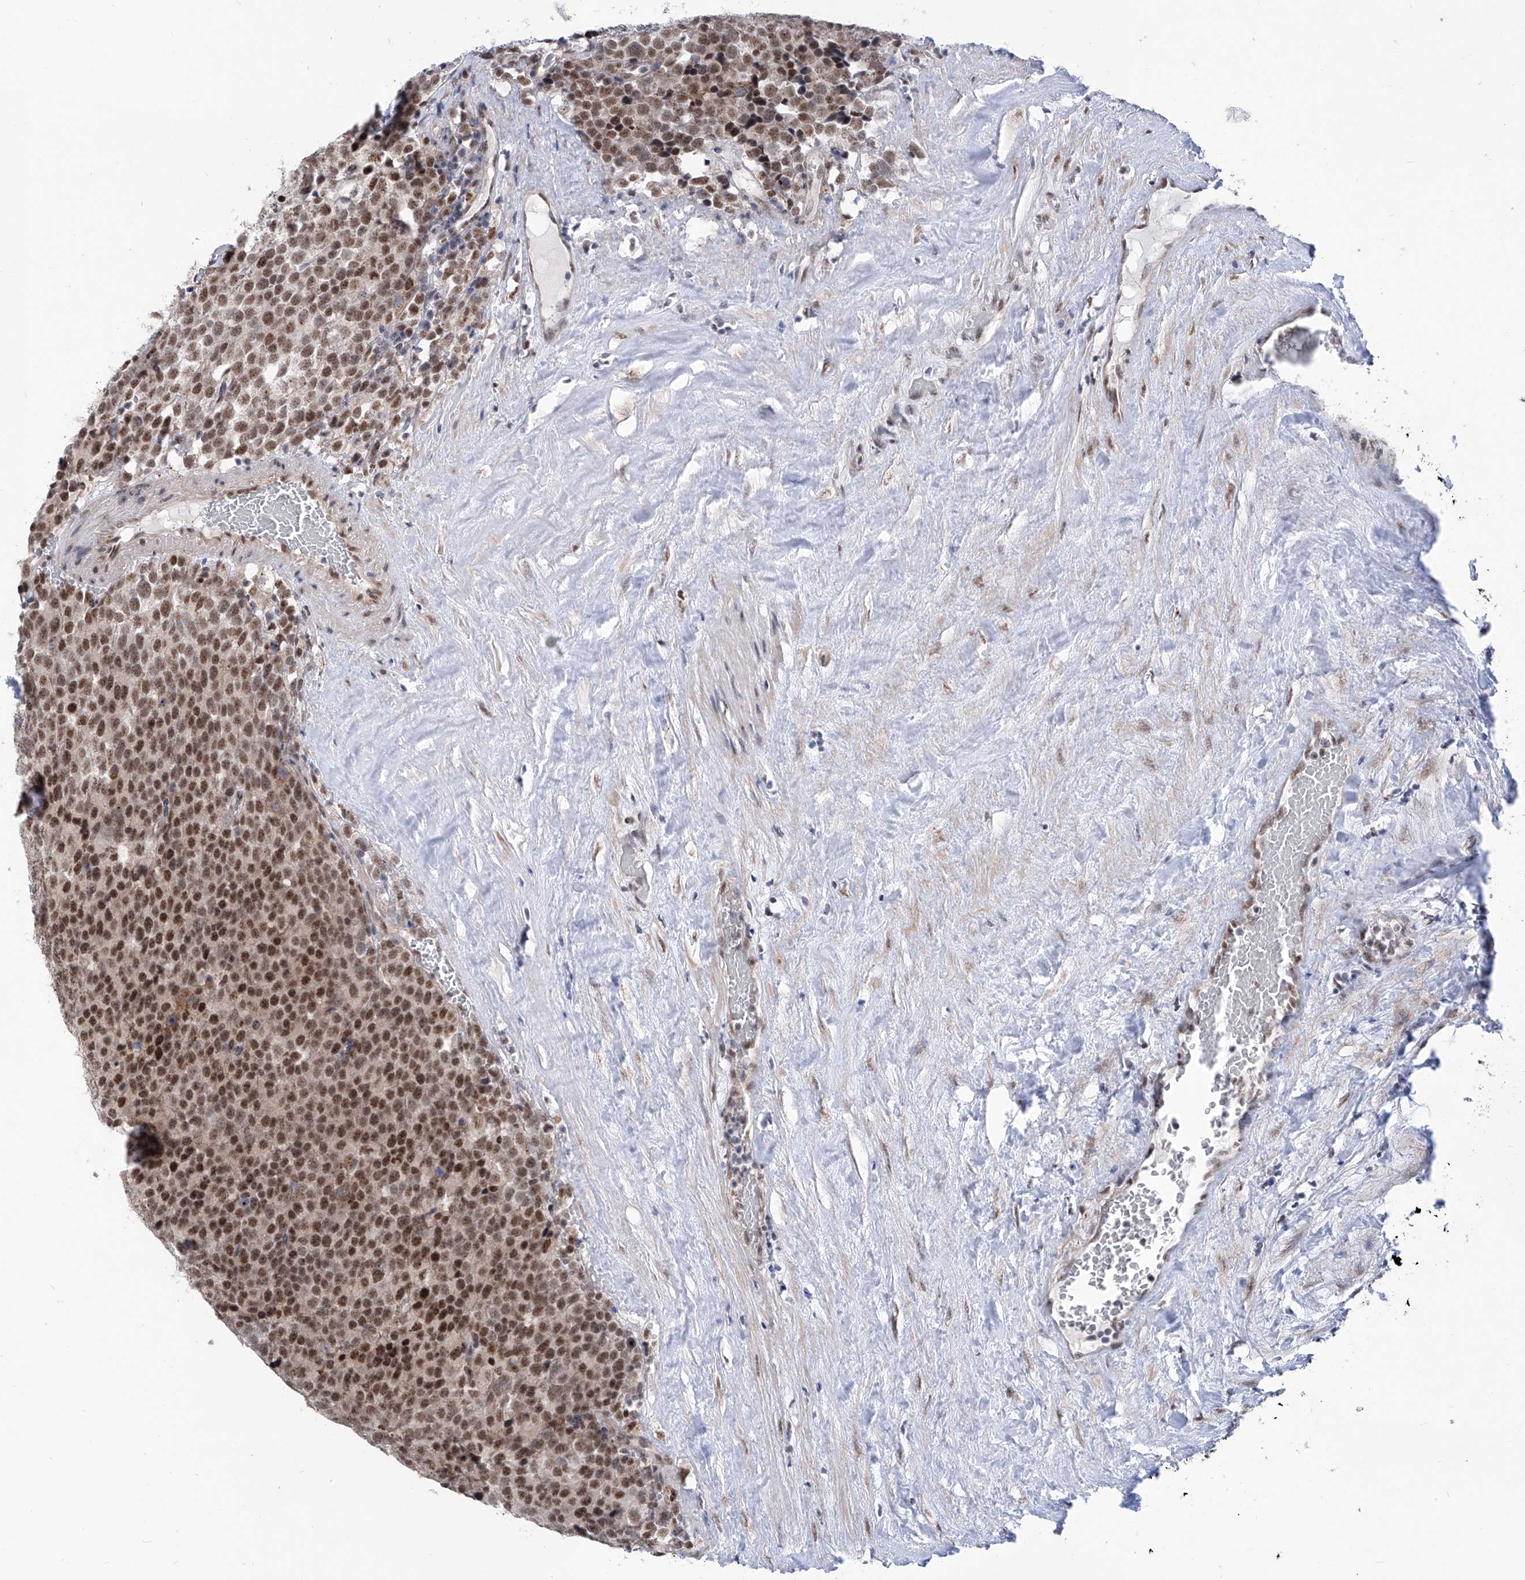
{"staining": {"intensity": "strong", "quantity": ">75%", "location": "nuclear"}, "tissue": "testis cancer", "cell_type": "Tumor cells", "image_type": "cancer", "snomed": [{"axis": "morphology", "description": "Seminoma, NOS"}, {"axis": "topography", "description": "Testis"}], "caption": "Approximately >75% of tumor cells in testis seminoma demonstrate strong nuclear protein positivity as visualized by brown immunohistochemical staining.", "gene": "SART1", "patient": {"sex": "male", "age": 71}}